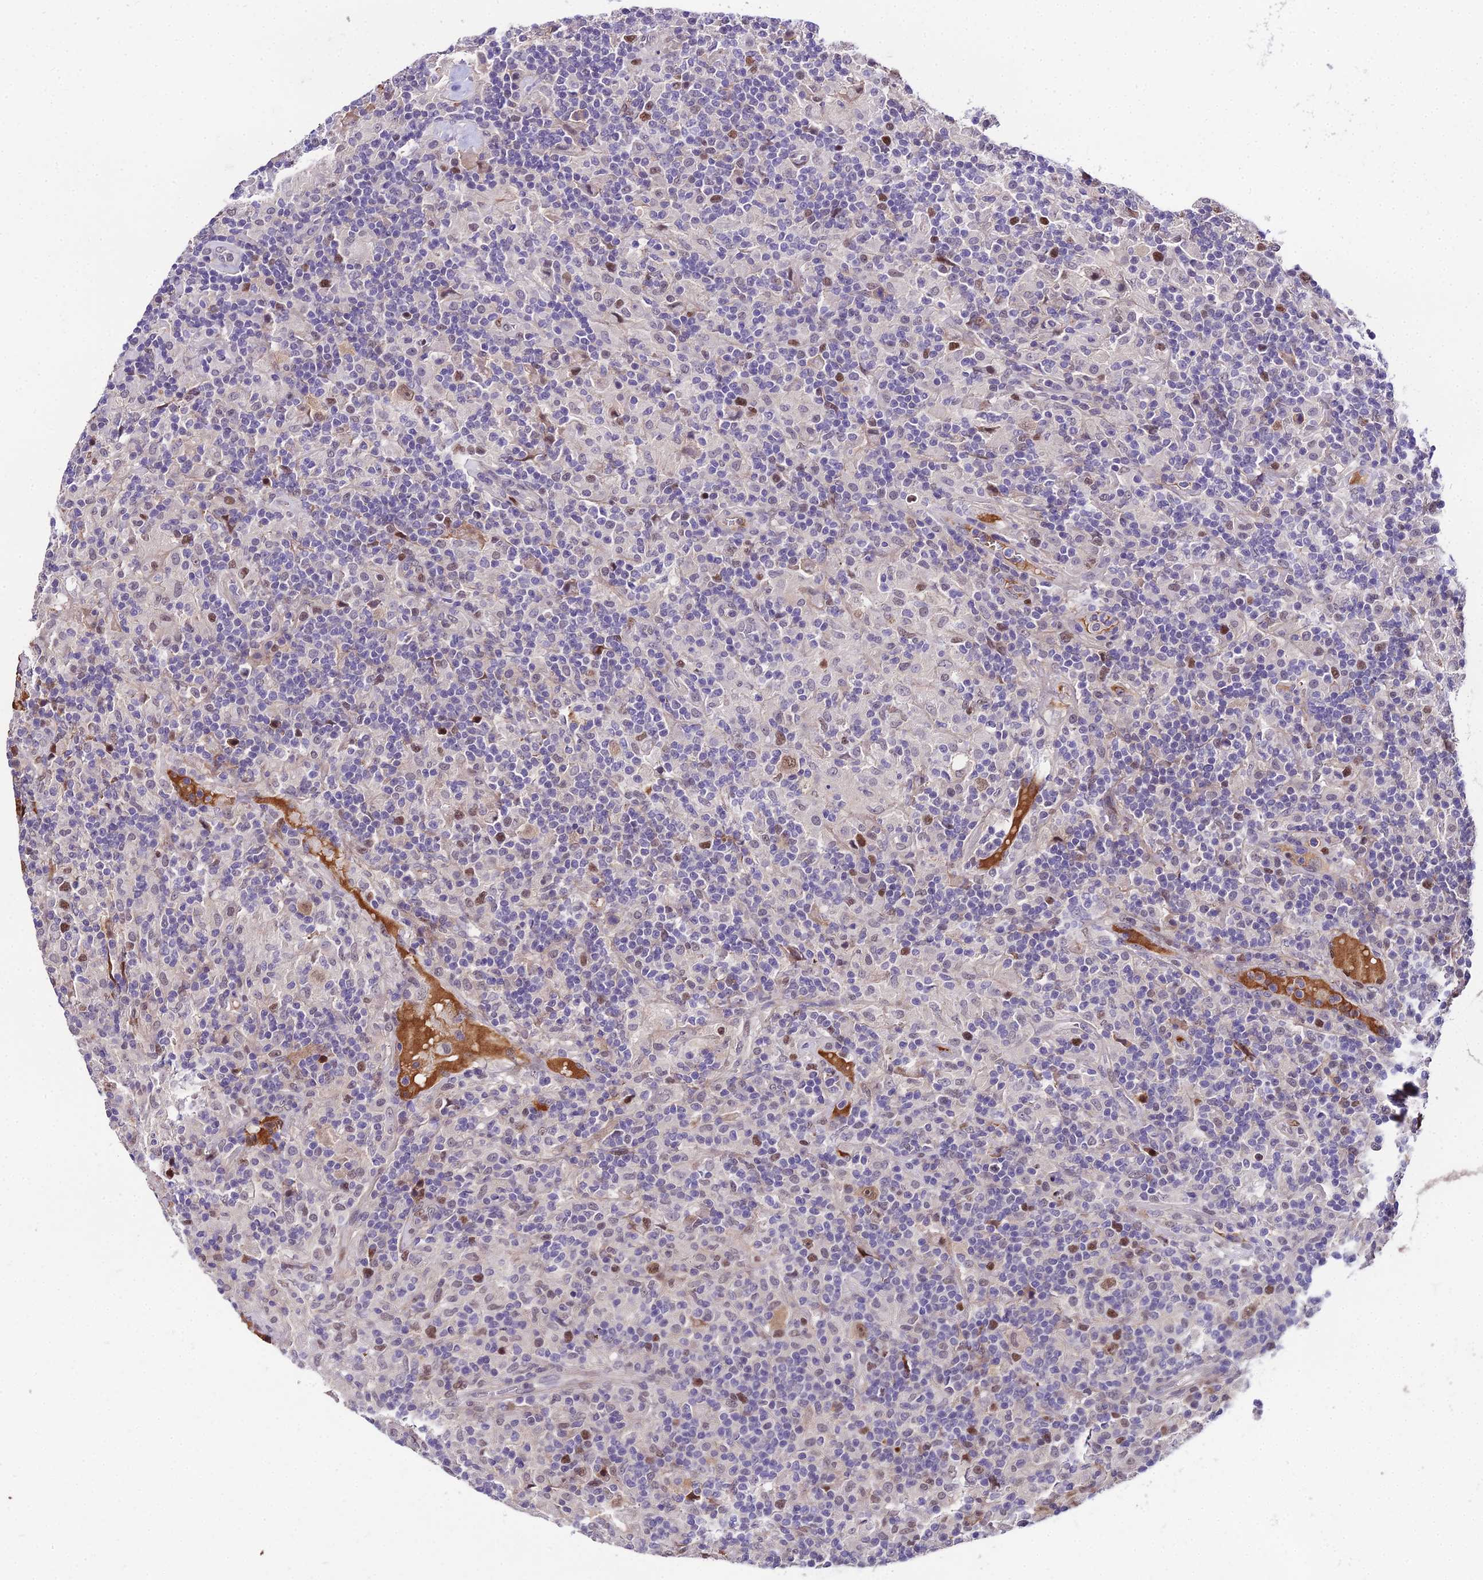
{"staining": {"intensity": "weak", "quantity": ">75%", "location": "nuclear"}, "tissue": "lymphoma", "cell_type": "Tumor cells", "image_type": "cancer", "snomed": [{"axis": "morphology", "description": "Hodgkin's disease, NOS"}, {"axis": "topography", "description": "Lymph node"}], "caption": "Weak nuclear protein positivity is seen in approximately >75% of tumor cells in Hodgkin's disease.", "gene": "TRIML2", "patient": {"sex": "male", "age": 70}}